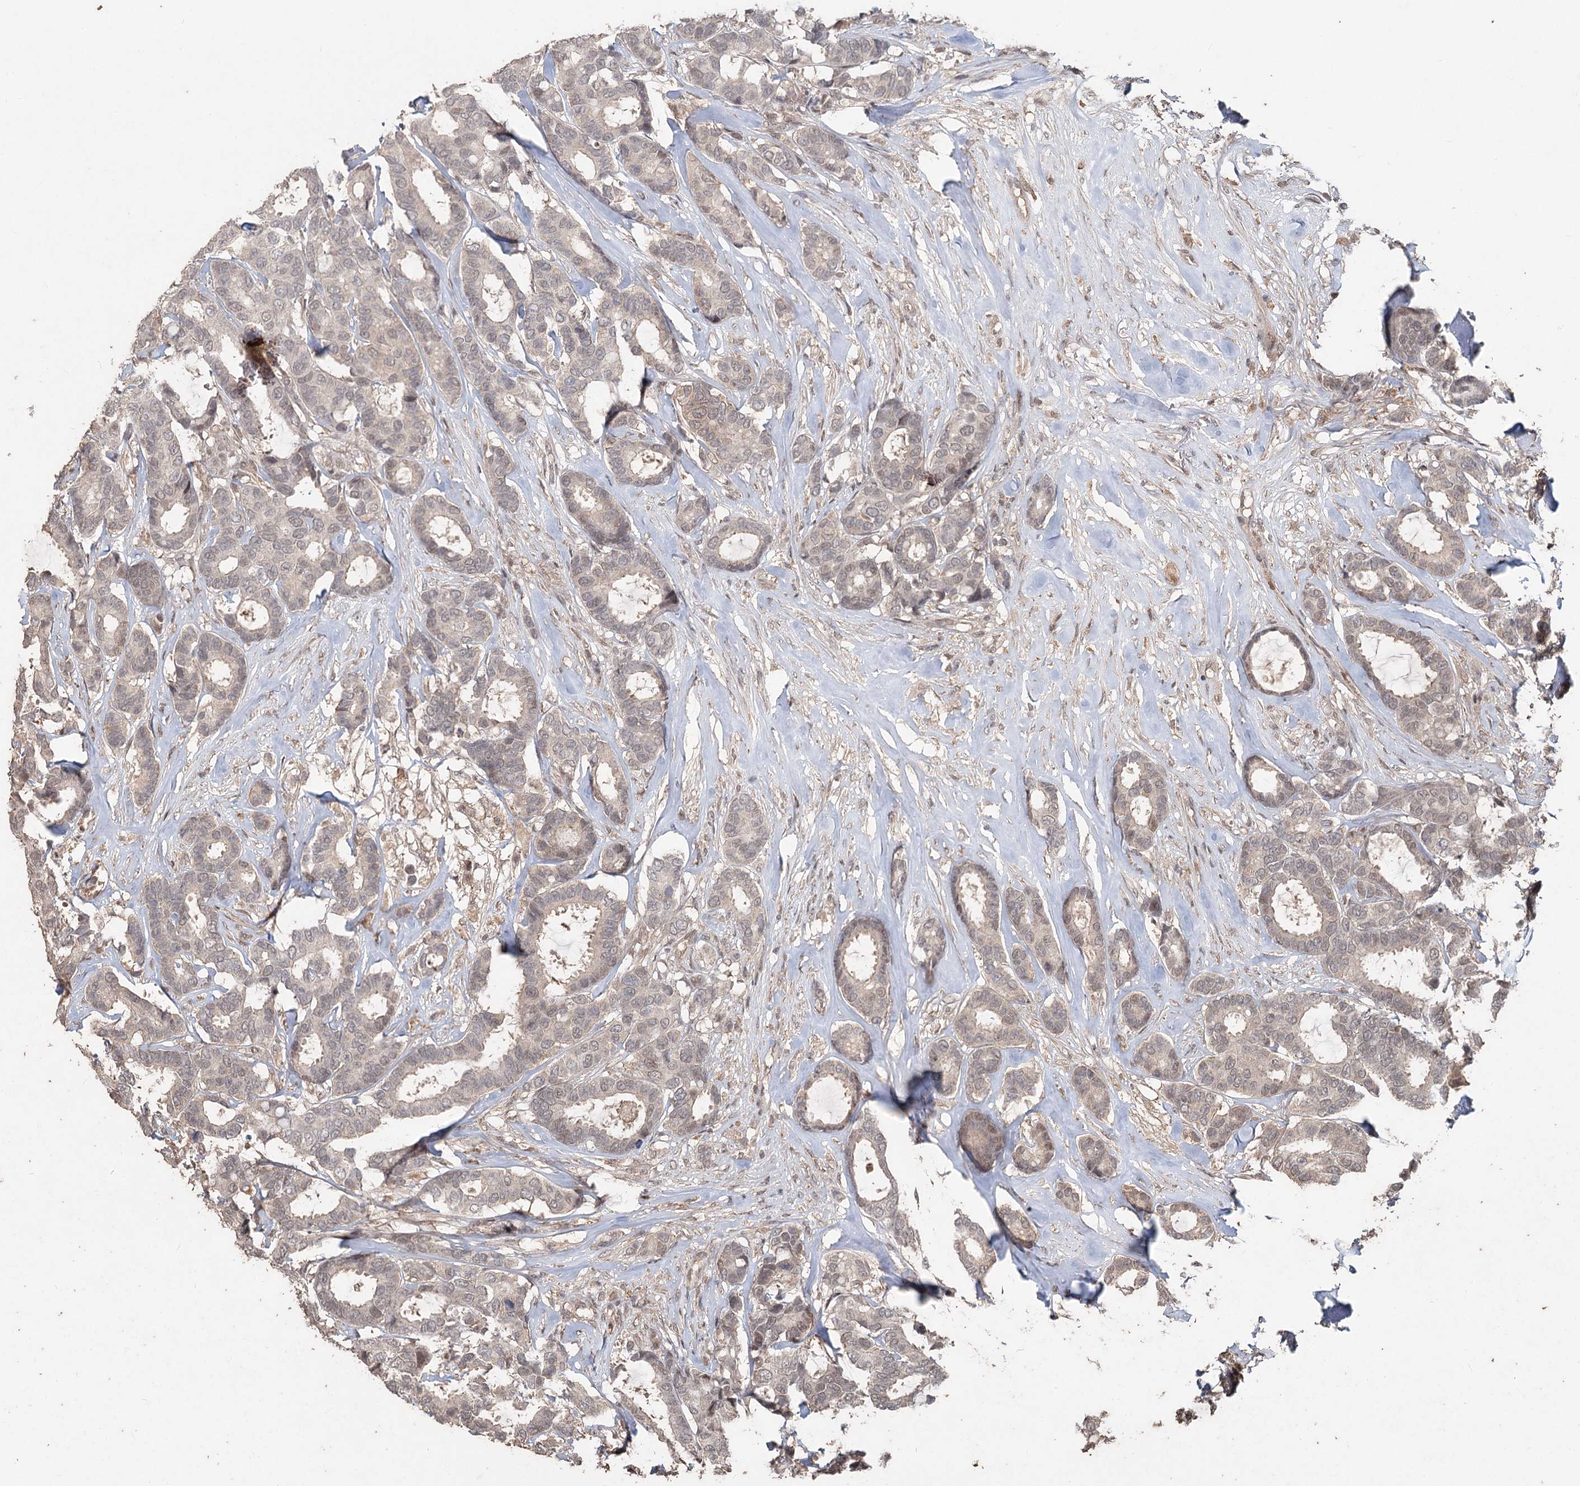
{"staining": {"intensity": "weak", "quantity": "<25%", "location": "nuclear"}, "tissue": "breast cancer", "cell_type": "Tumor cells", "image_type": "cancer", "snomed": [{"axis": "morphology", "description": "Duct carcinoma"}, {"axis": "topography", "description": "Breast"}], "caption": "An IHC photomicrograph of breast infiltrating ductal carcinoma is shown. There is no staining in tumor cells of breast infiltrating ductal carcinoma. The staining is performed using DAB brown chromogen with nuclei counter-stained in using hematoxylin.", "gene": "FBXO7", "patient": {"sex": "female", "age": 87}}